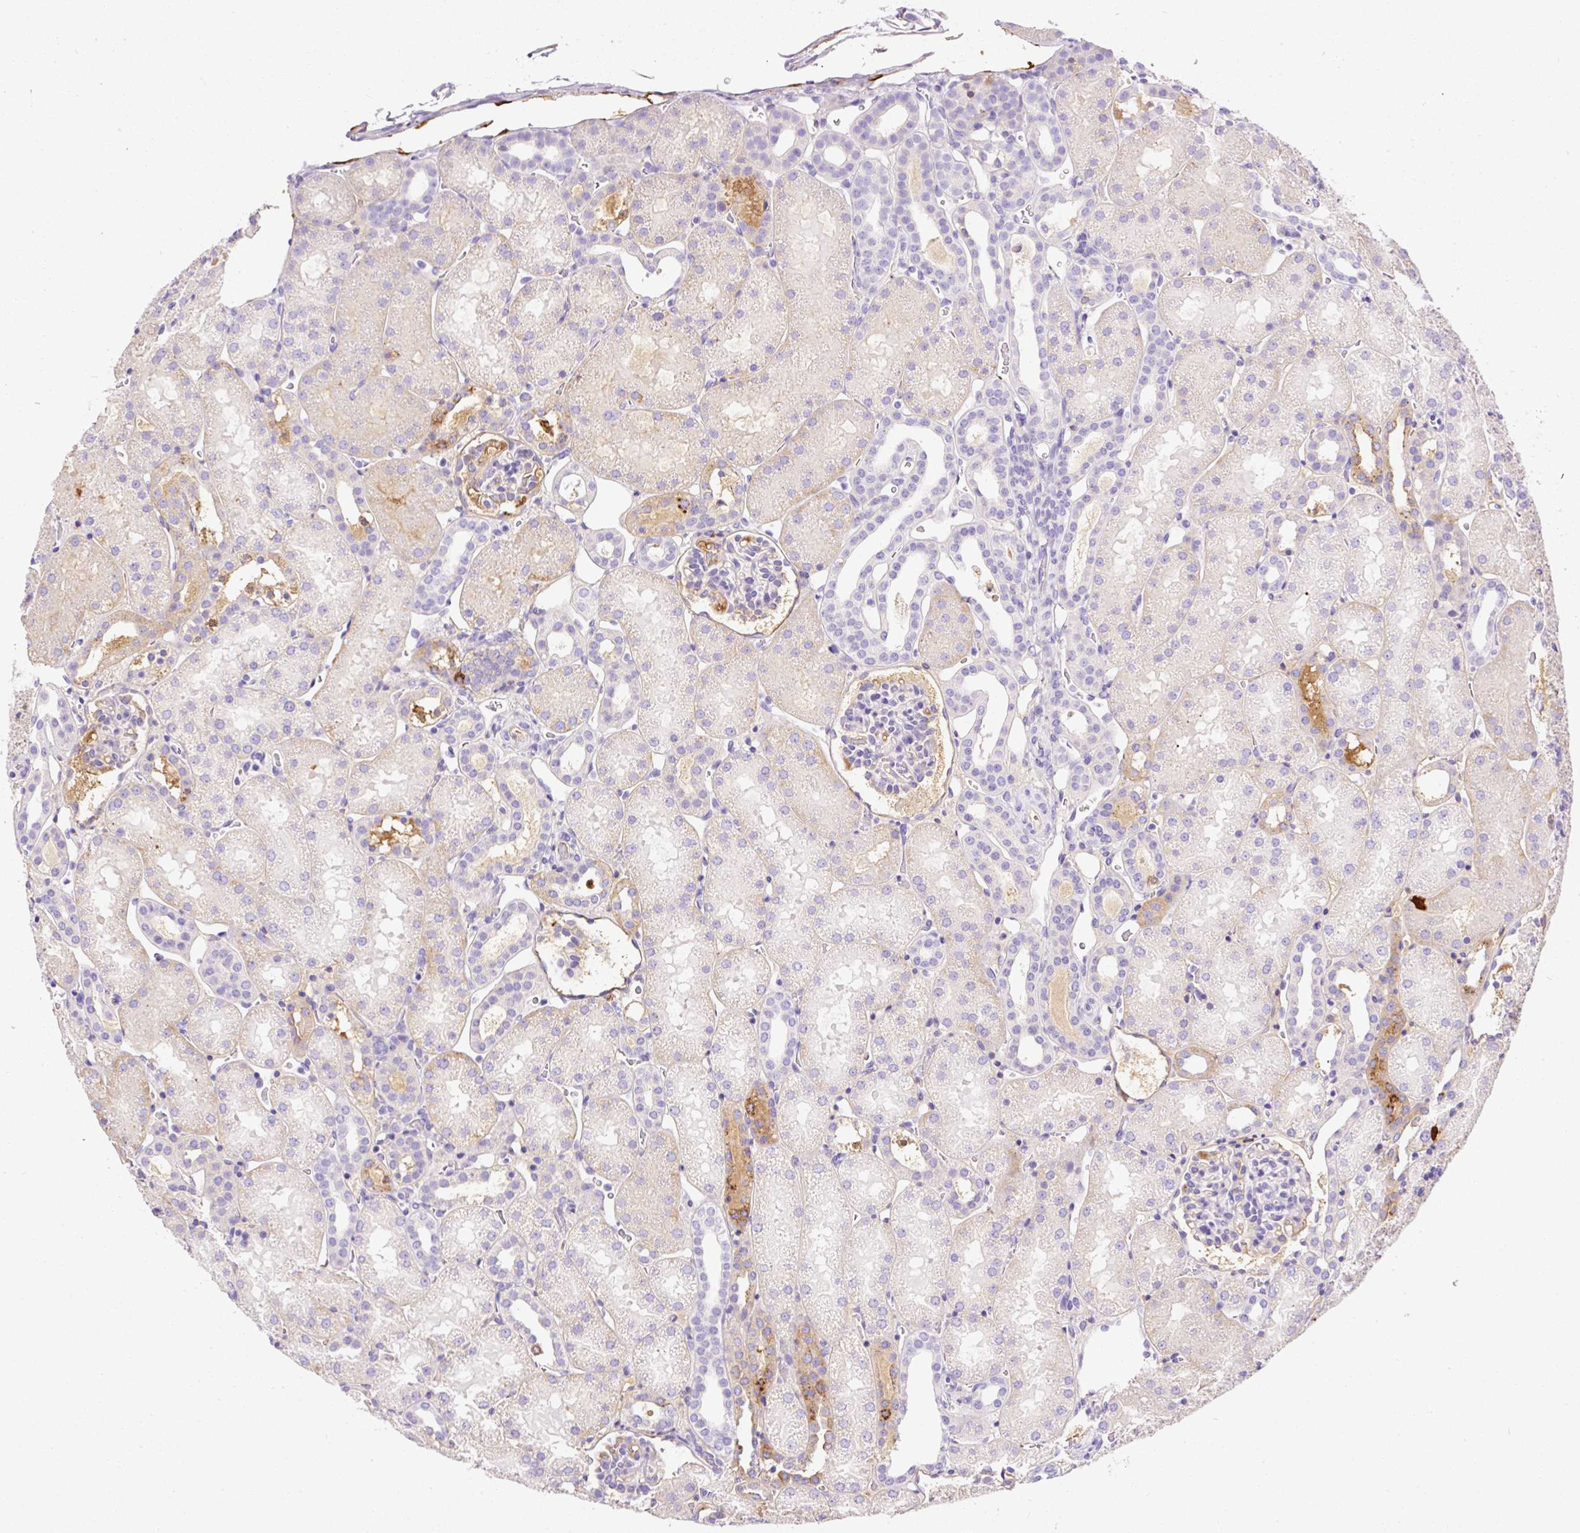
{"staining": {"intensity": "weak", "quantity": "<25%", "location": "cytoplasmic/membranous"}, "tissue": "kidney", "cell_type": "Cells in glomeruli", "image_type": "normal", "snomed": [{"axis": "morphology", "description": "Normal tissue, NOS"}, {"axis": "topography", "description": "Kidney"}], "caption": "Immunohistochemistry (IHC) photomicrograph of normal kidney: human kidney stained with DAB (3,3'-diaminobenzidine) displays no significant protein positivity in cells in glomeruli. The staining is performed using DAB (3,3'-diaminobenzidine) brown chromogen with nuclei counter-stained in using hematoxylin.", "gene": "APCS", "patient": {"sex": "male", "age": 2}}